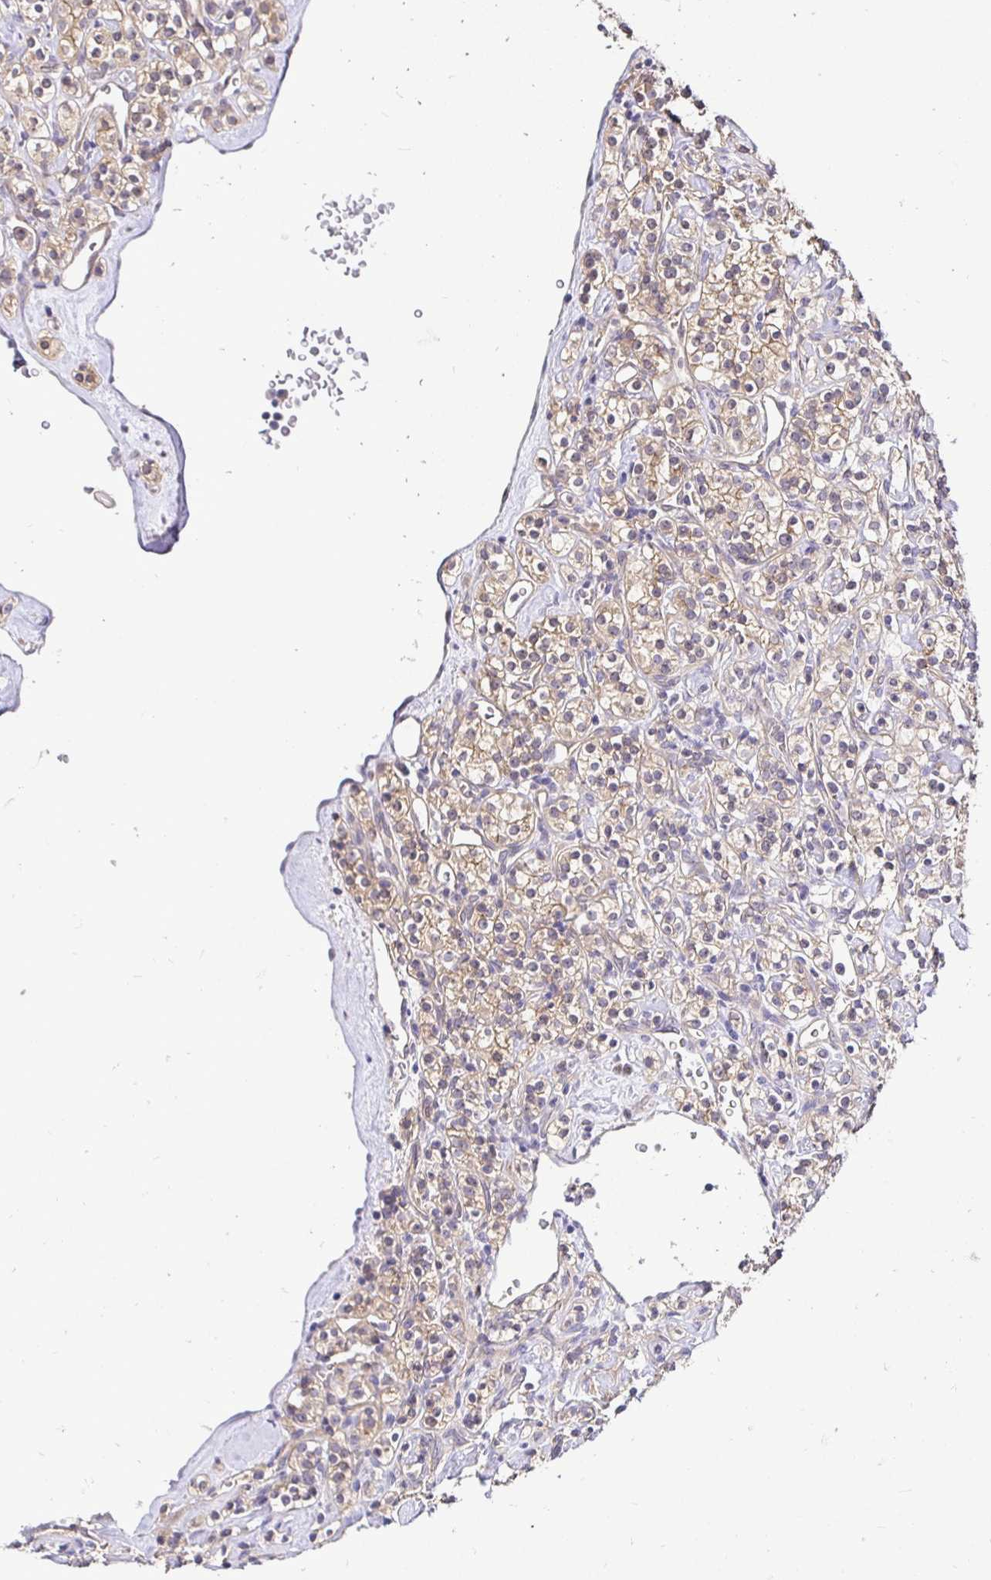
{"staining": {"intensity": "weak", "quantity": "25%-75%", "location": "cytoplasmic/membranous"}, "tissue": "renal cancer", "cell_type": "Tumor cells", "image_type": "cancer", "snomed": [{"axis": "morphology", "description": "Adenocarcinoma, NOS"}, {"axis": "topography", "description": "Kidney"}], "caption": "Tumor cells exhibit weak cytoplasmic/membranous expression in approximately 25%-75% of cells in renal cancer (adenocarcinoma).", "gene": "SLC9A1", "patient": {"sex": "male", "age": 77}}